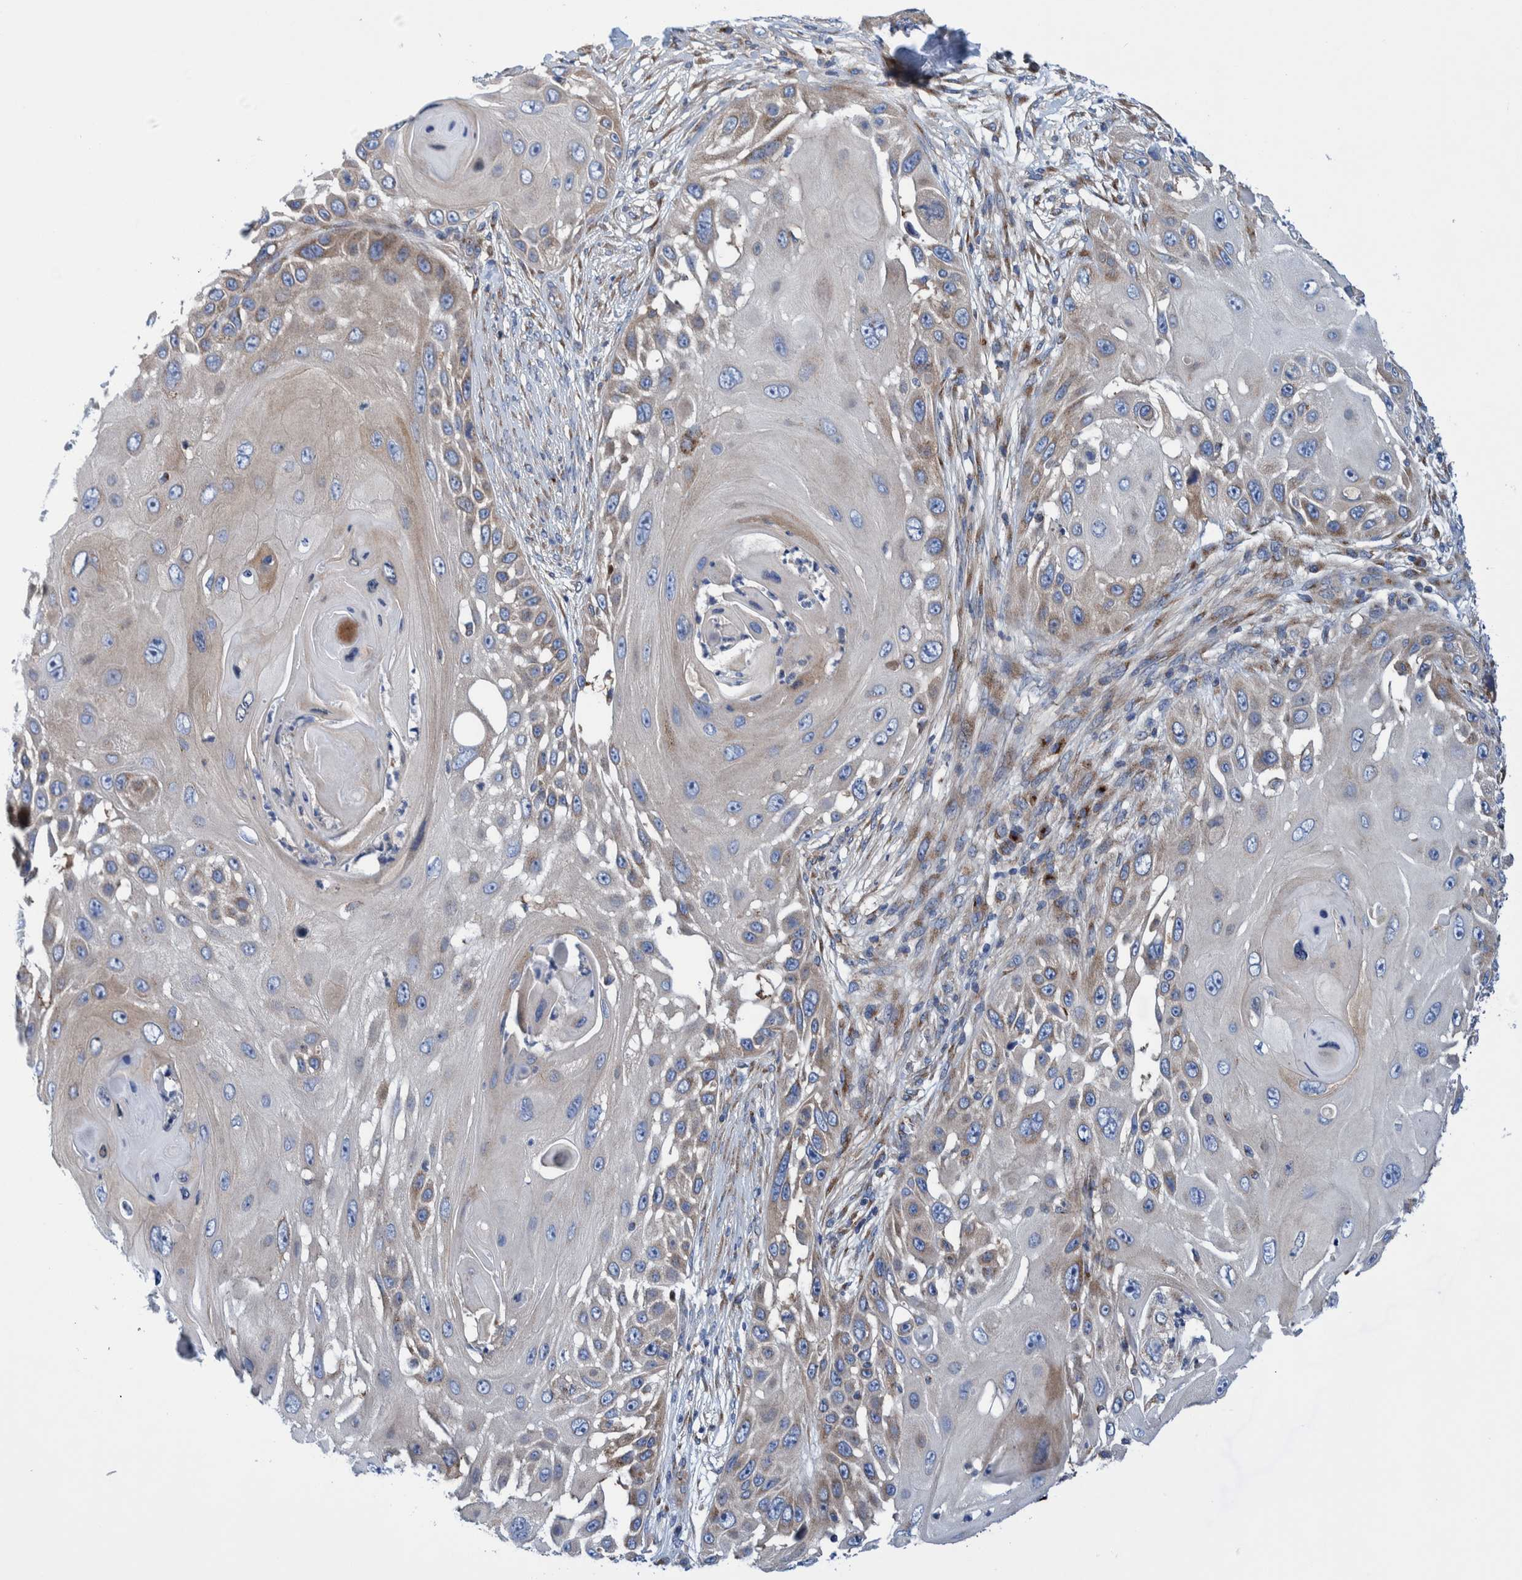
{"staining": {"intensity": "weak", "quantity": "25%-75%", "location": "cytoplasmic/membranous"}, "tissue": "skin cancer", "cell_type": "Tumor cells", "image_type": "cancer", "snomed": [{"axis": "morphology", "description": "Squamous cell carcinoma, NOS"}, {"axis": "topography", "description": "Skin"}], "caption": "The photomicrograph demonstrates a brown stain indicating the presence of a protein in the cytoplasmic/membranous of tumor cells in squamous cell carcinoma (skin).", "gene": "TRIM58", "patient": {"sex": "female", "age": 44}}